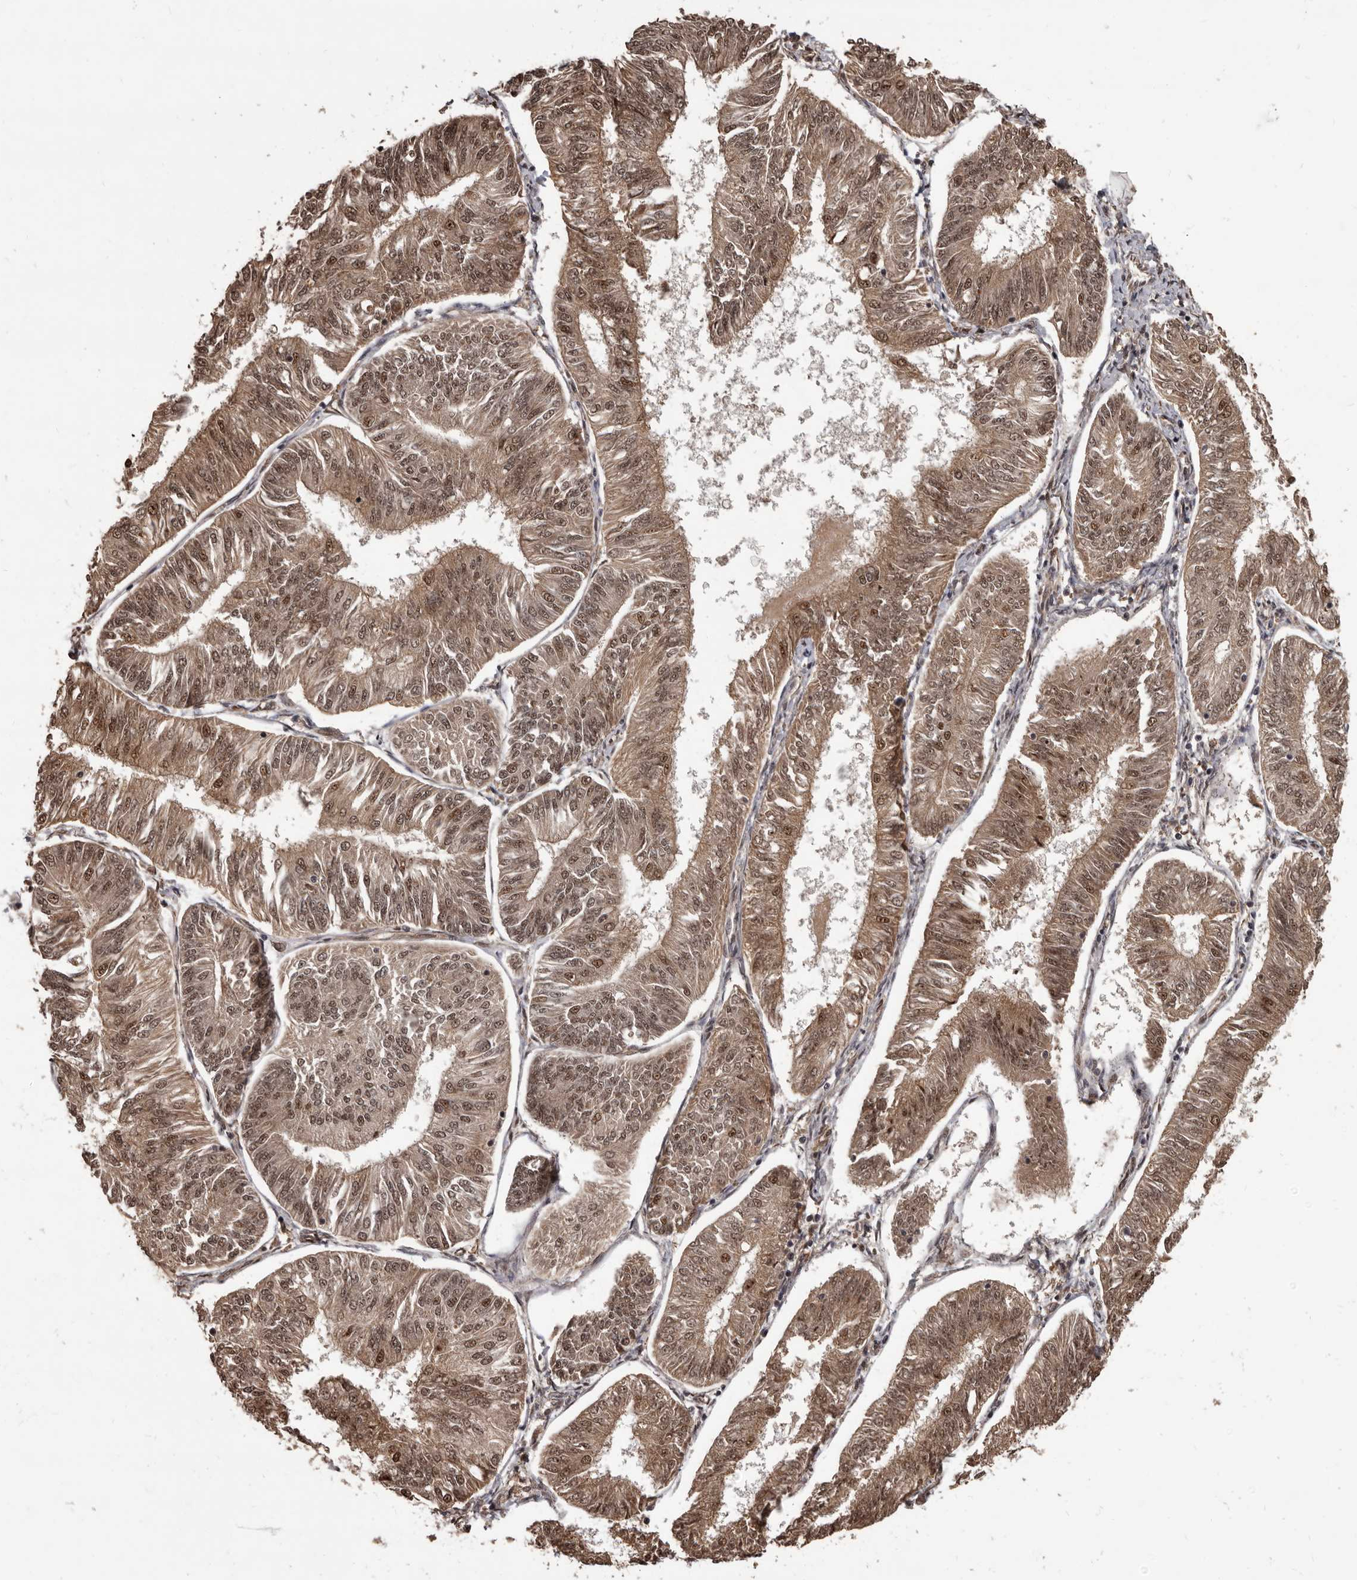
{"staining": {"intensity": "moderate", "quantity": ">75%", "location": "cytoplasmic/membranous,nuclear"}, "tissue": "endometrial cancer", "cell_type": "Tumor cells", "image_type": "cancer", "snomed": [{"axis": "morphology", "description": "Adenocarcinoma, NOS"}, {"axis": "topography", "description": "Endometrium"}], "caption": "Protein staining of endometrial cancer tissue demonstrates moderate cytoplasmic/membranous and nuclear expression in approximately >75% of tumor cells.", "gene": "AHR", "patient": {"sex": "female", "age": 58}}